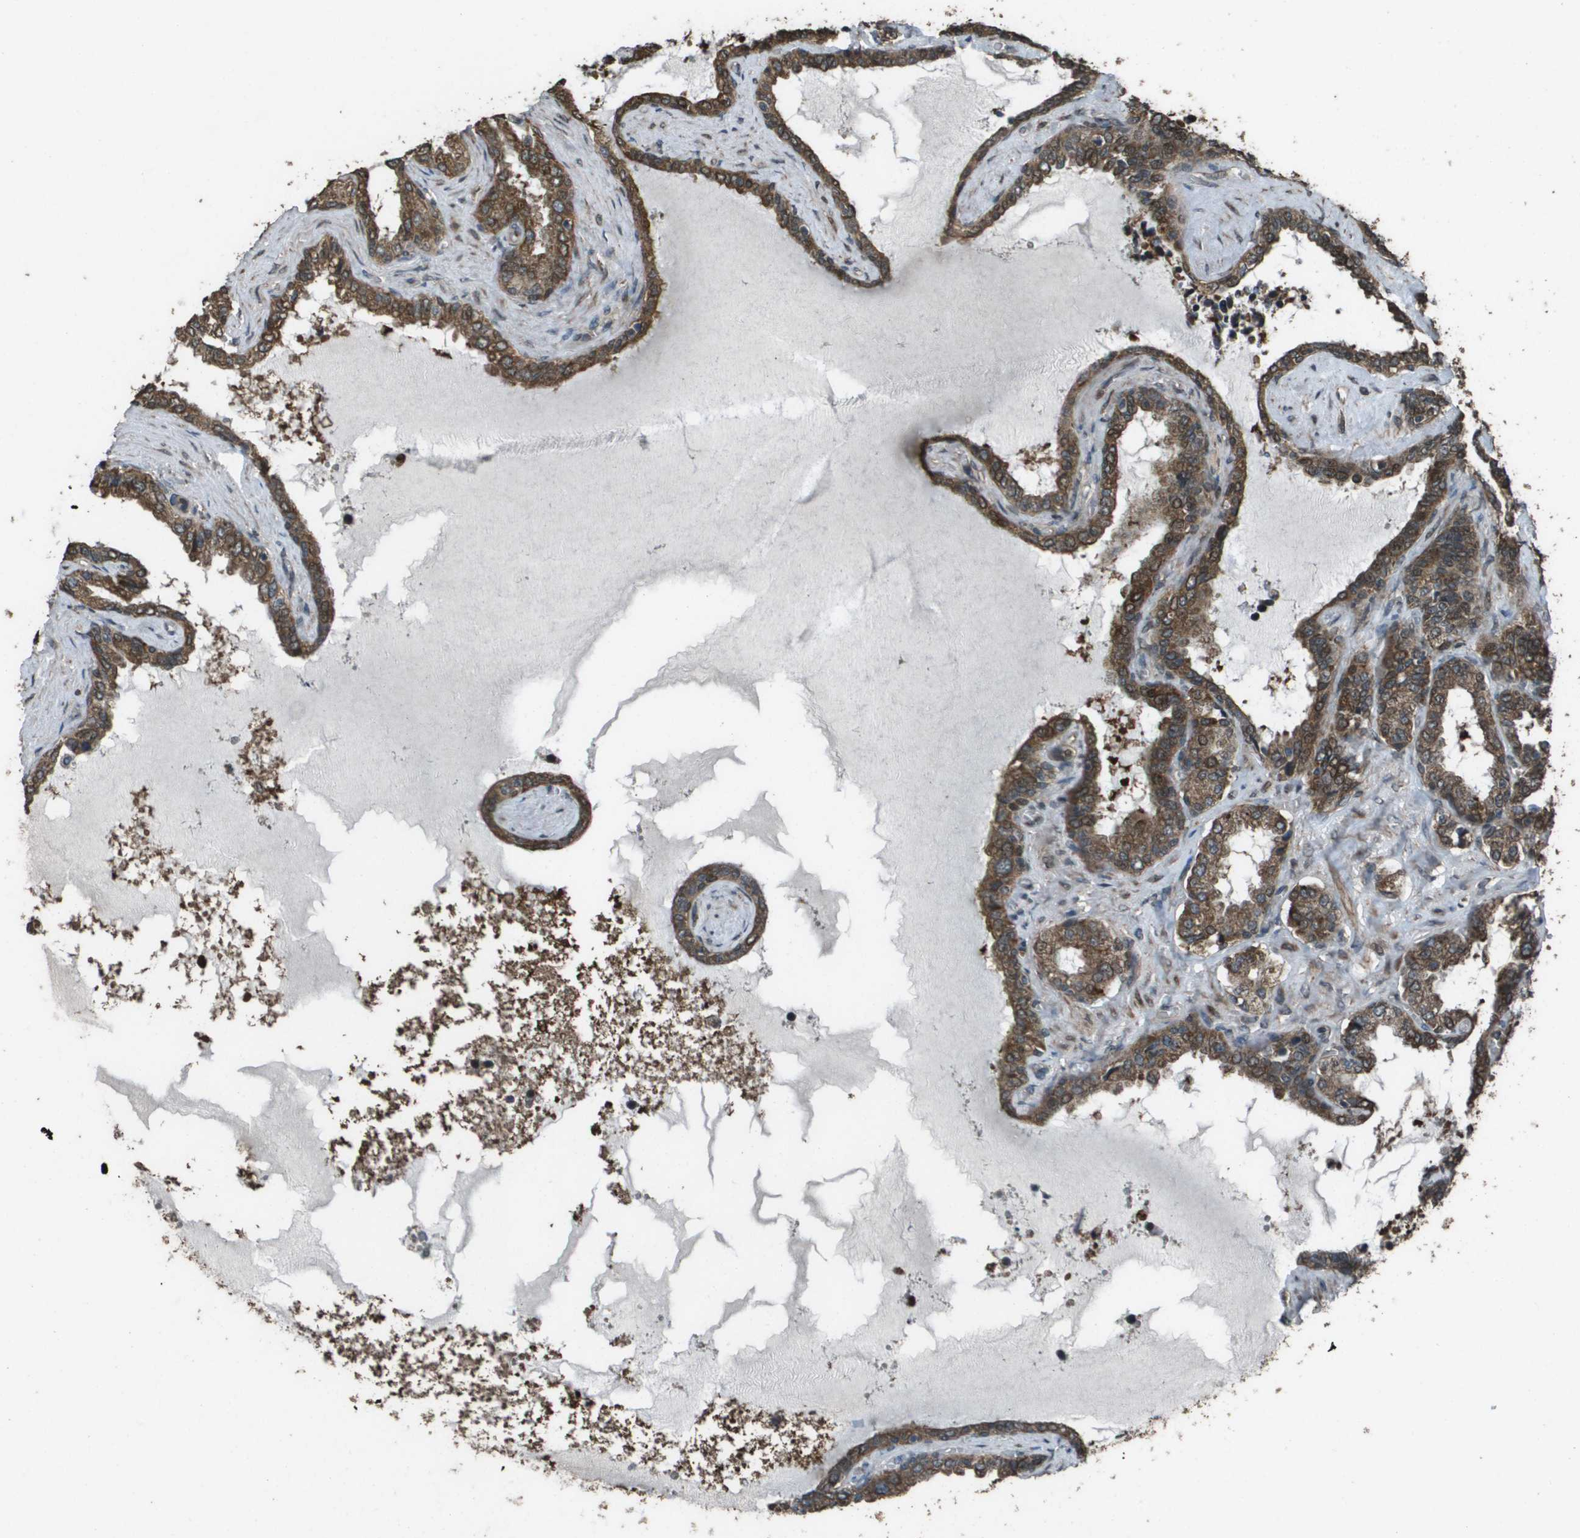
{"staining": {"intensity": "strong", "quantity": ">75%", "location": "cytoplasmic/membranous"}, "tissue": "seminal vesicle", "cell_type": "Glandular cells", "image_type": "normal", "snomed": [{"axis": "morphology", "description": "Normal tissue, NOS"}, {"axis": "topography", "description": "Seminal veicle"}], "caption": "A high-resolution micrograph shows immunohistochemistry staining of normal seminal vesicle, which reveals strong cytoplasmic/membranous positivity in about >75% of glandular cells.", "gene": "FIG4", "patient": {"sex": "male", "age": 46}}